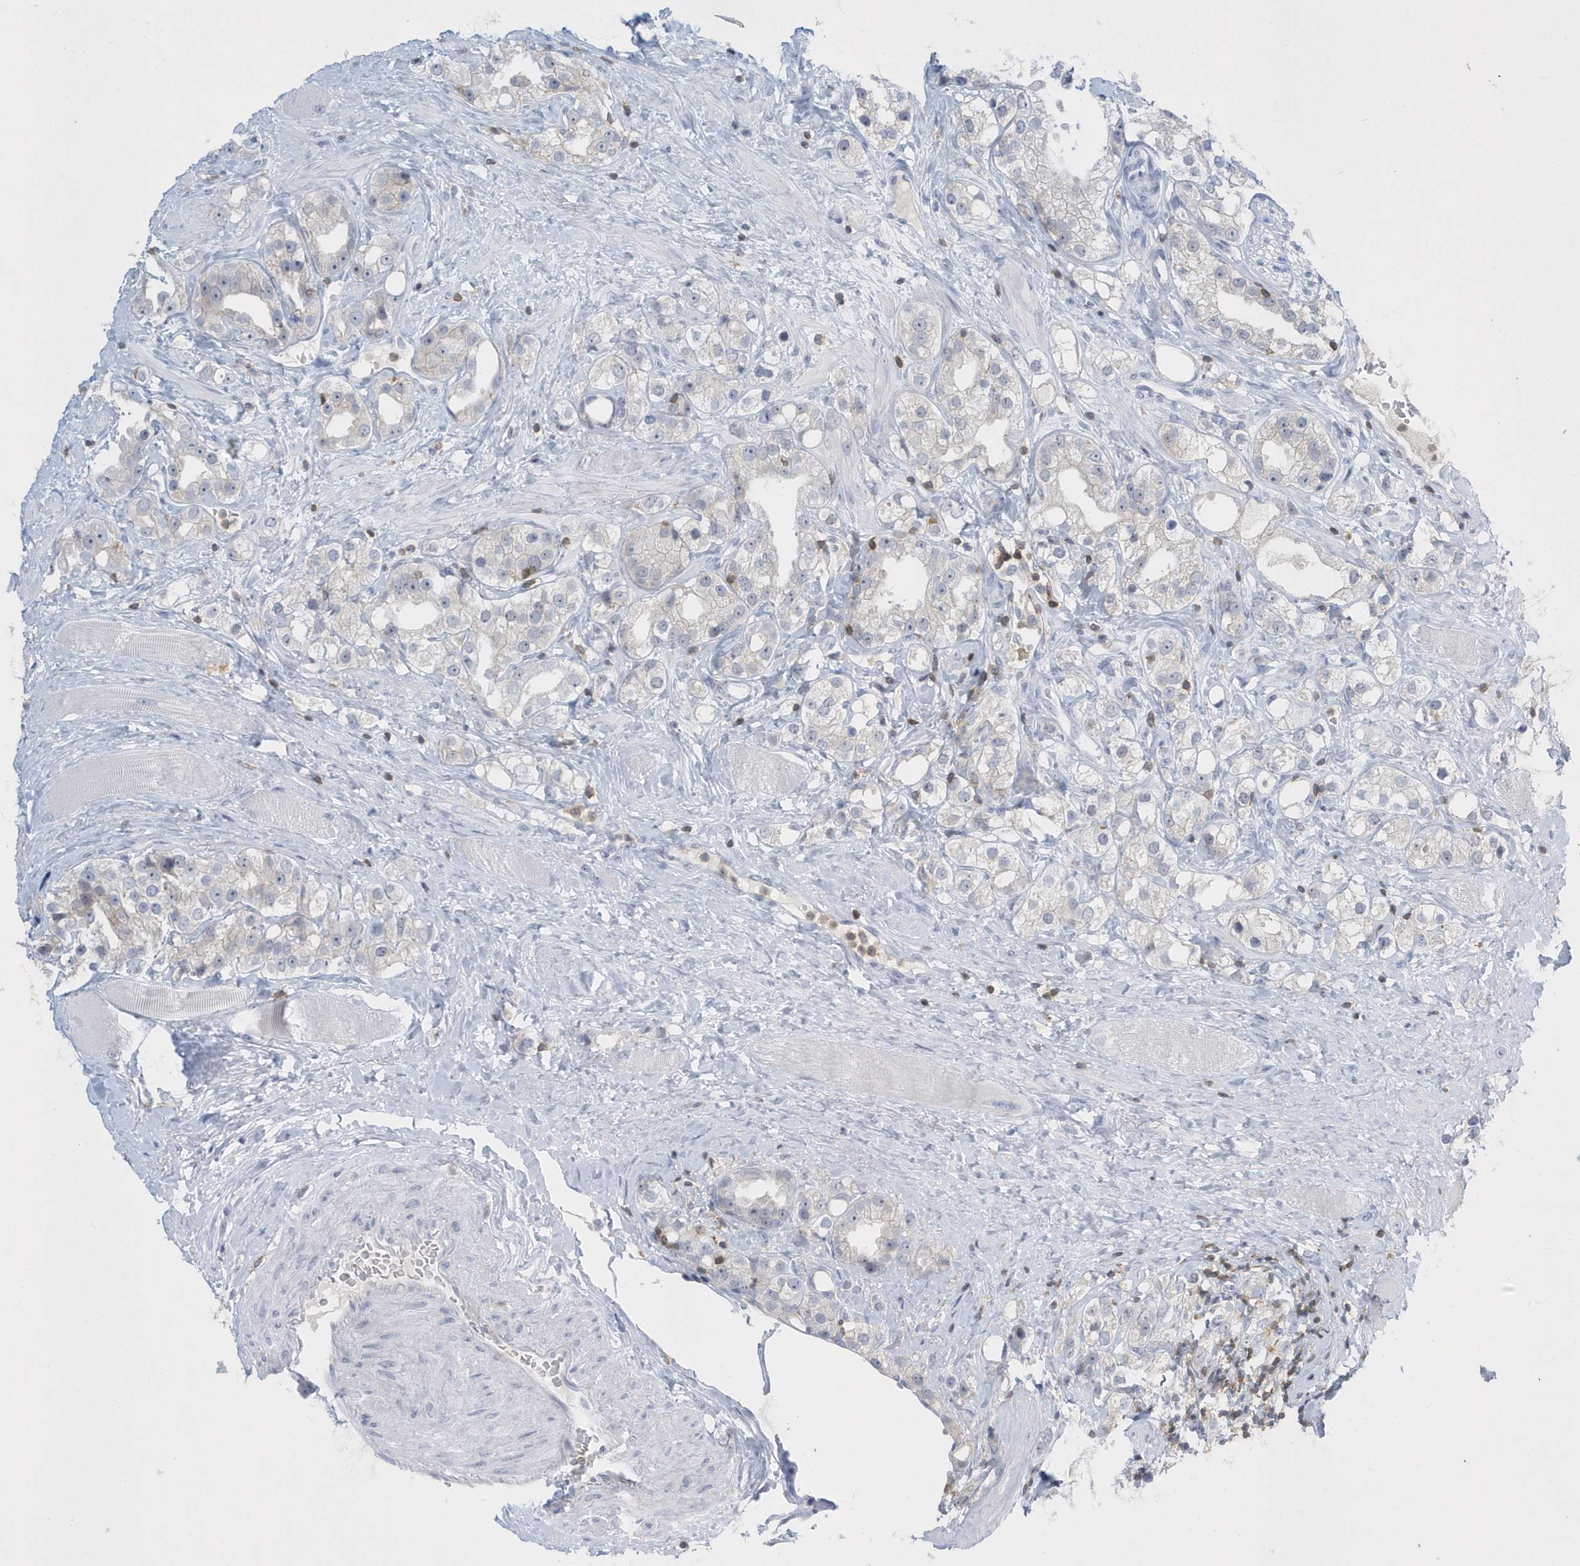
{"staining": {"intensity": "negative", "quantity": "none", "location": "none"}, "tissue": "prostate cancer", "cell_type": "Tumor cells", "image_type": "cancer", "snomed": [{"axis": "morphology", "description": "Adenocarcinoma, NOS"}, {"axis": "topography", "description": "Prostate"}], "caption": "DAB (3,3'-diaminobenzidine) immunohistochemical staining of human prostate cancer demonstrates no significant positivity in tumor cells. (Immunohistochemistry (ihc), brightfield microscopy, high magnification).", "gene": "PSD4", "patient": {"sex": "male", "age": 79}}